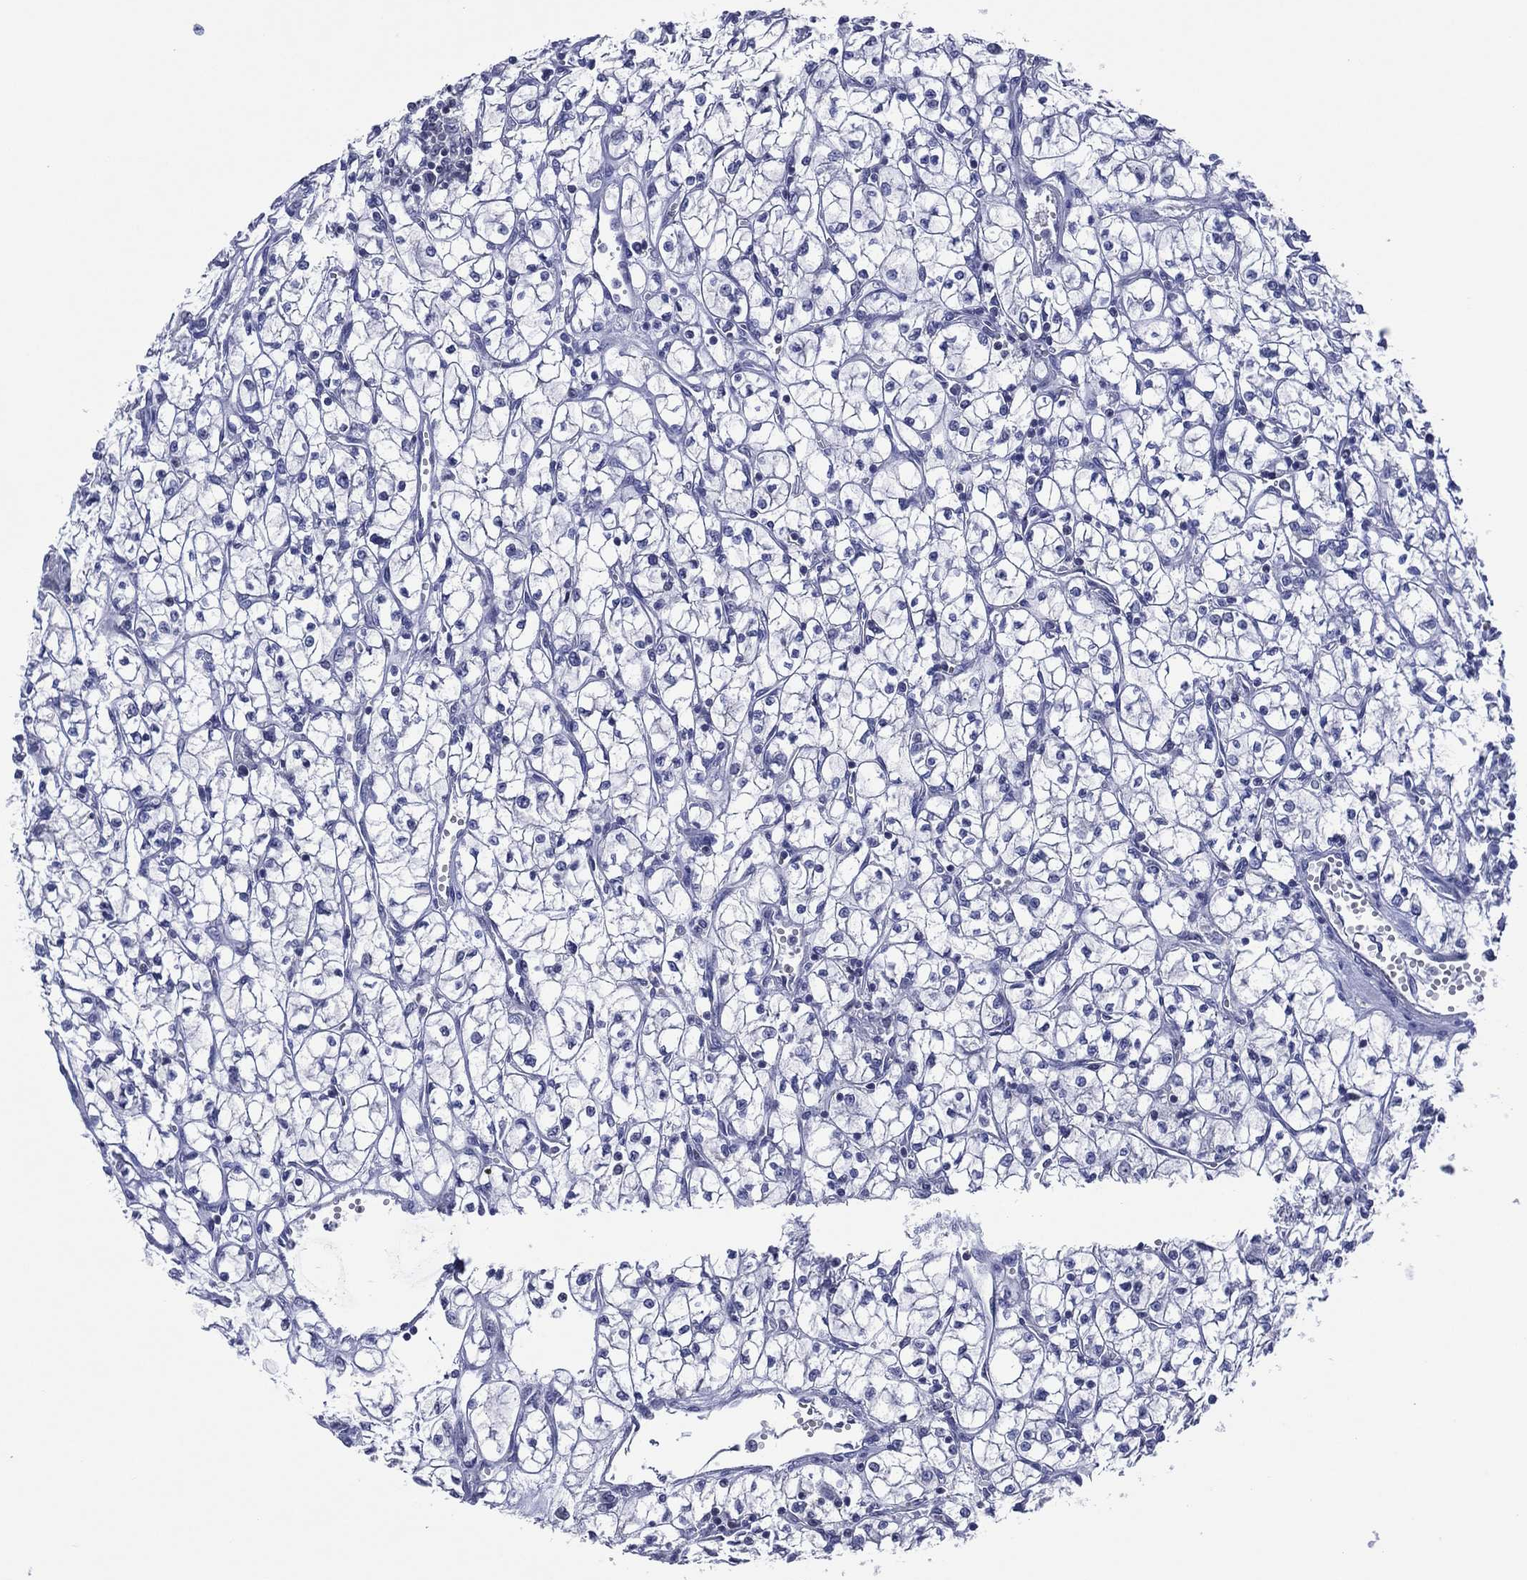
{"staining": {"intensity": "negative", "quantity": "none", "location": "none"}, "tissue": "renal cancer", "cell_type": "Tumor cells", "image_type": "cancer", "snomed": [{"axis": "morphology", "description": "Adenocarcinoma, NOS"}, {"axis": "topography", "description": "Kidney"}], "caption": "High magnification brightfield microscopy of renal adenocarcinoma stained with DAB (brown) and counterstained with hematoxylin (blue): tumor cells show no significant positivity.", "gene": "TRIM31", "patient": {"sex": "female", "age": 64}}